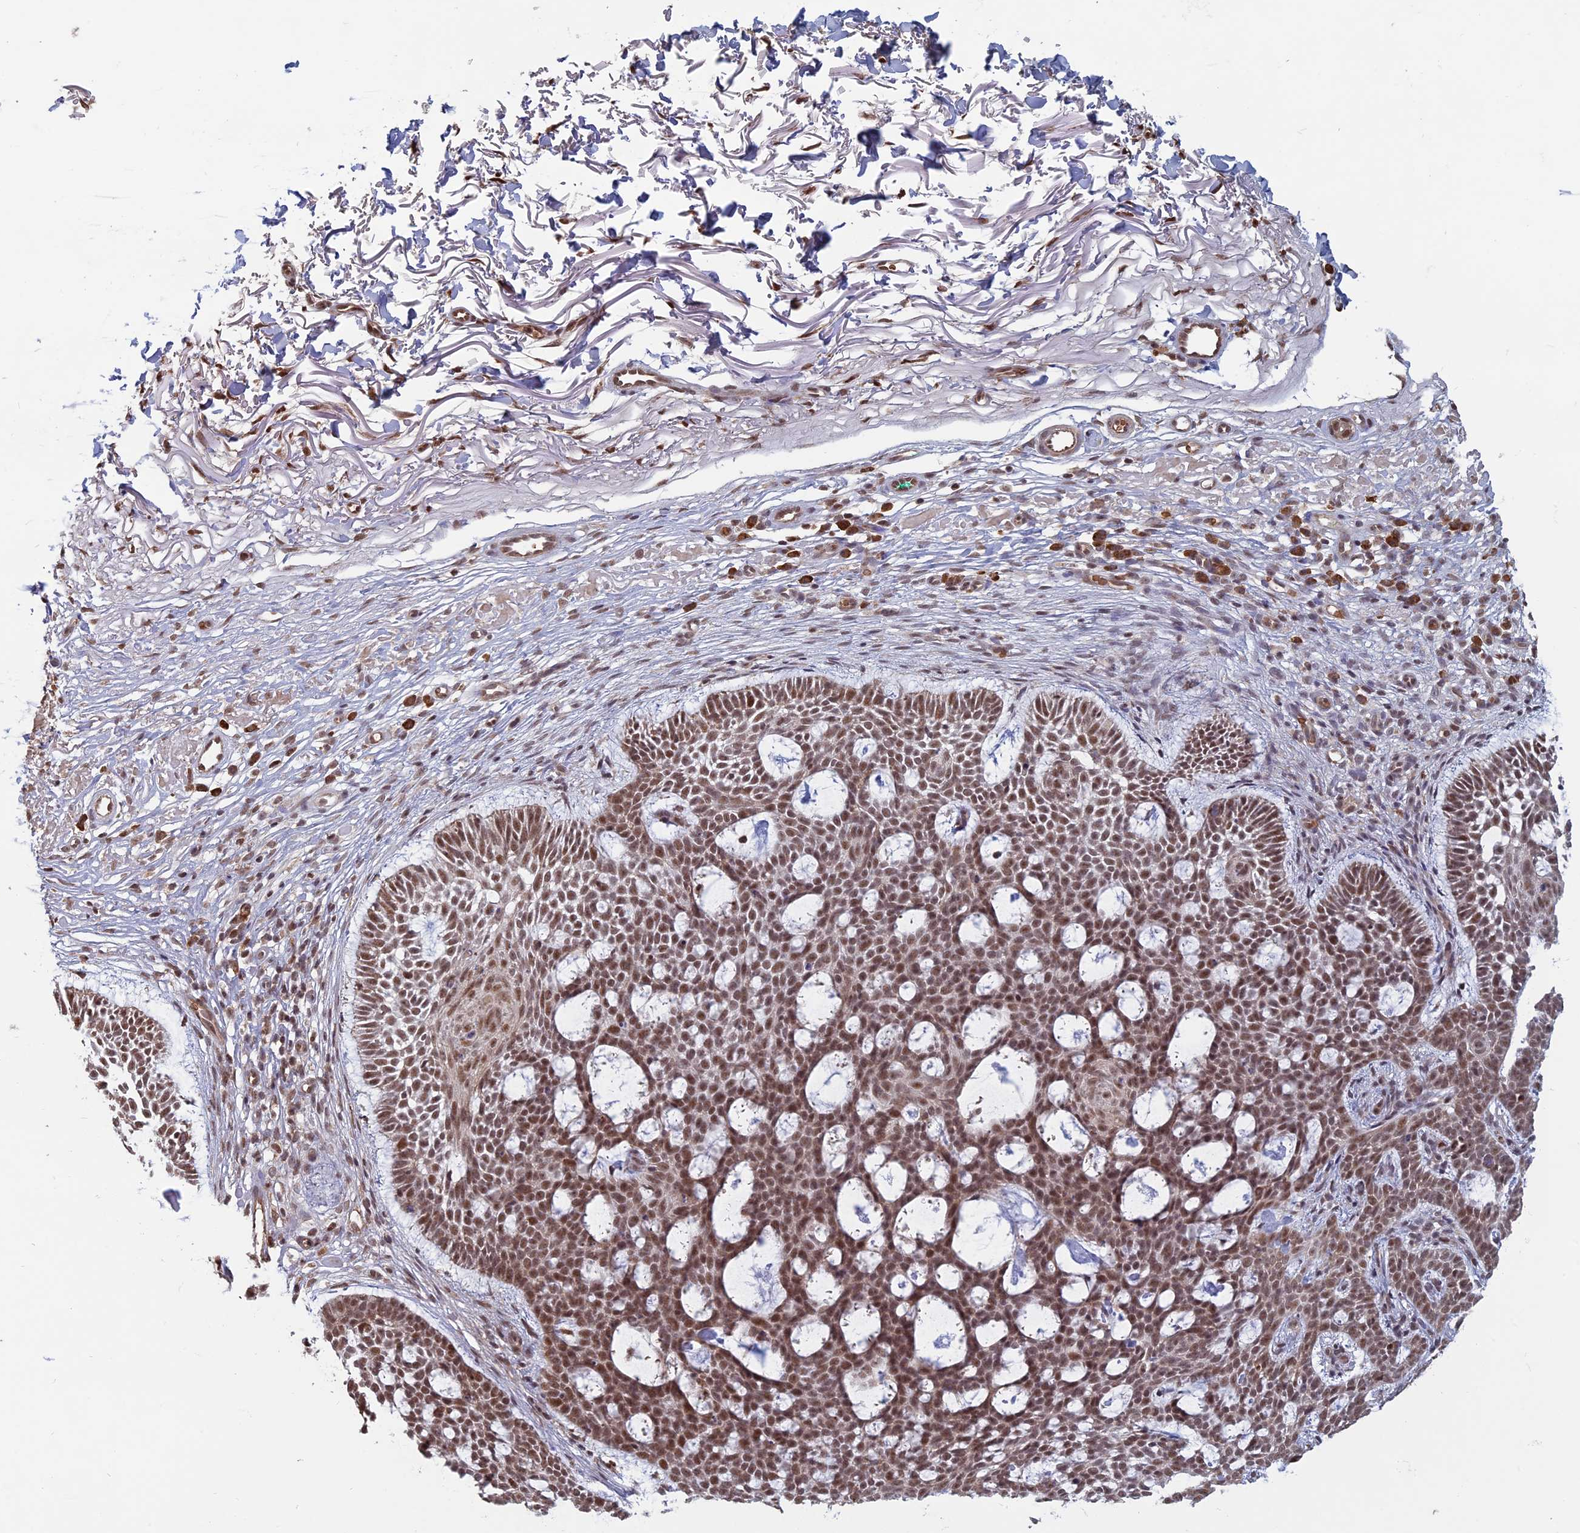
{"staining": {"intensity": "moderate", "quantity": ">75%", "location": "nuclear"}, "tissue": "skin cancer", "cell_type": "Tumor cells", "image_type": "cancer", "snomed": [{"axis": "morphology", "description": "Basal cell carcinoma"}, {"axis": "topography", "description": "Skin"}], "caption": "This image displays skin basal cell carcinoma stained with immunohistochemistry (IHC) to label a protein in brown. The nuclear of tumor cells show moderate positivity for the protein. Nuclei are counter-stained blue.", "gene": "MFAP1", "patient": {"sex": "male", "age": 85}}